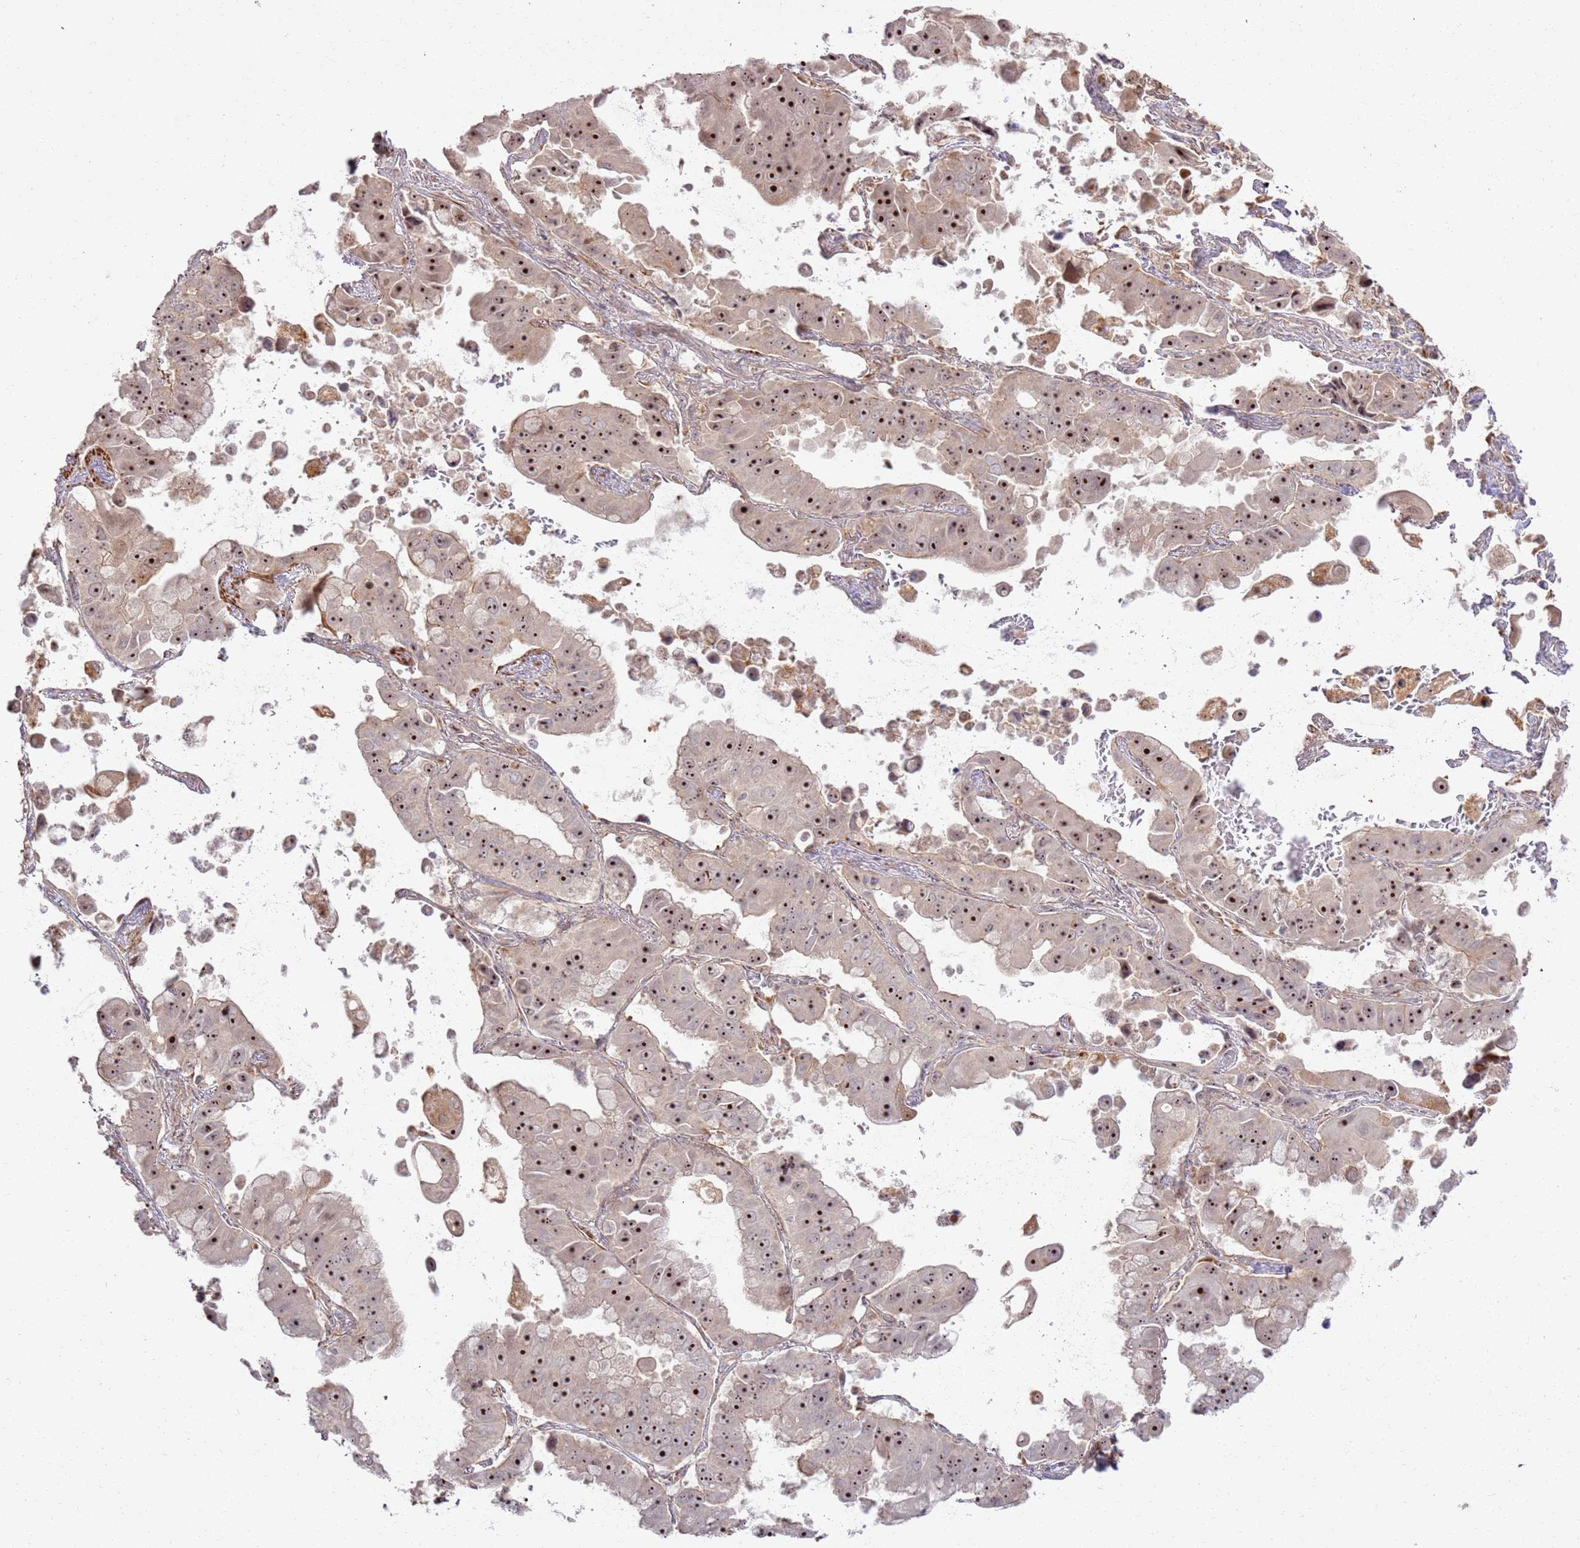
{"staining": {"intensity": "strong", "quantity": "25%-75%", "location": "nuclear"}, "tissue": "lung cancer", "cell_type": "Tumor cells", "image_type": "cancer", "snomed": [{"axis": "morphology", "description": "Adenocarcinoma, NOS"}, {"axis": "topography", "description": "Lung"}], "caption": "A photomicrograph showing strong nuclear staining in approximately 25%-75% of tumor cells in lung cancer (adenocarcinoma), as visualized by brown immunohistochemical staining.", "gene": "CNPY1", "patient": {"sex": "male", "age": 64}}